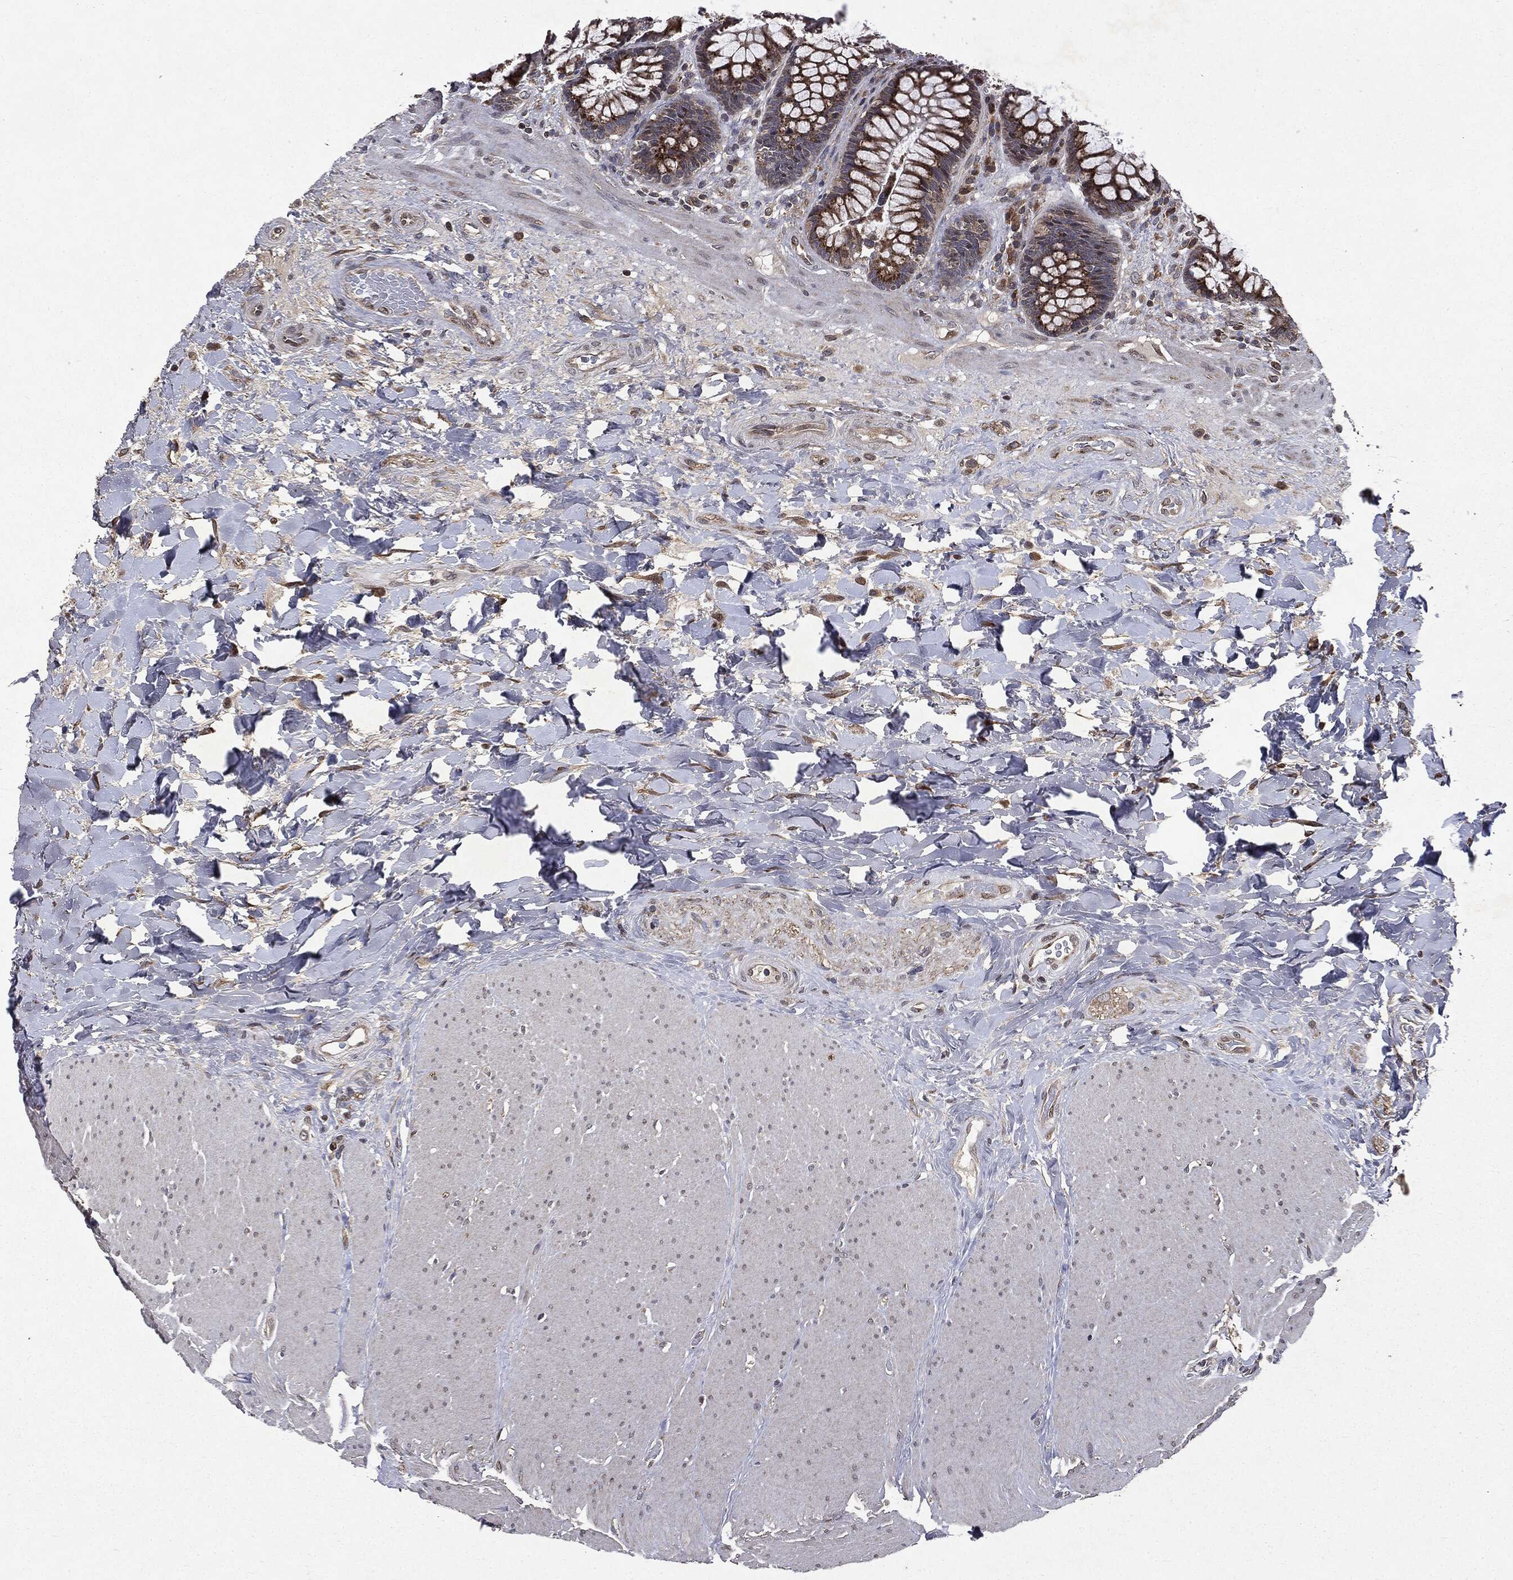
{"staining": {"intensity": "strong", "quantity": ">75%", "location": "cytoplasmic/membranous"}, "tissue": "rectum", "cell_type": "Glandular cells", "image_type": "normal", "snomed": [{"axis": "morphology", "description": "Normal tissue, NOS"}, {"axis": "topography", "description": "Rectum"}], "caption": "A micrograph of rectum stained for a protein shows strong cytoplasmic/membranous brown staining in glandular cells. (brown staining indicates protein expression, while blue staining denotes nuclei).", "gene": "PLPPR2", "patient": {"sex": "female", "age": 58}}